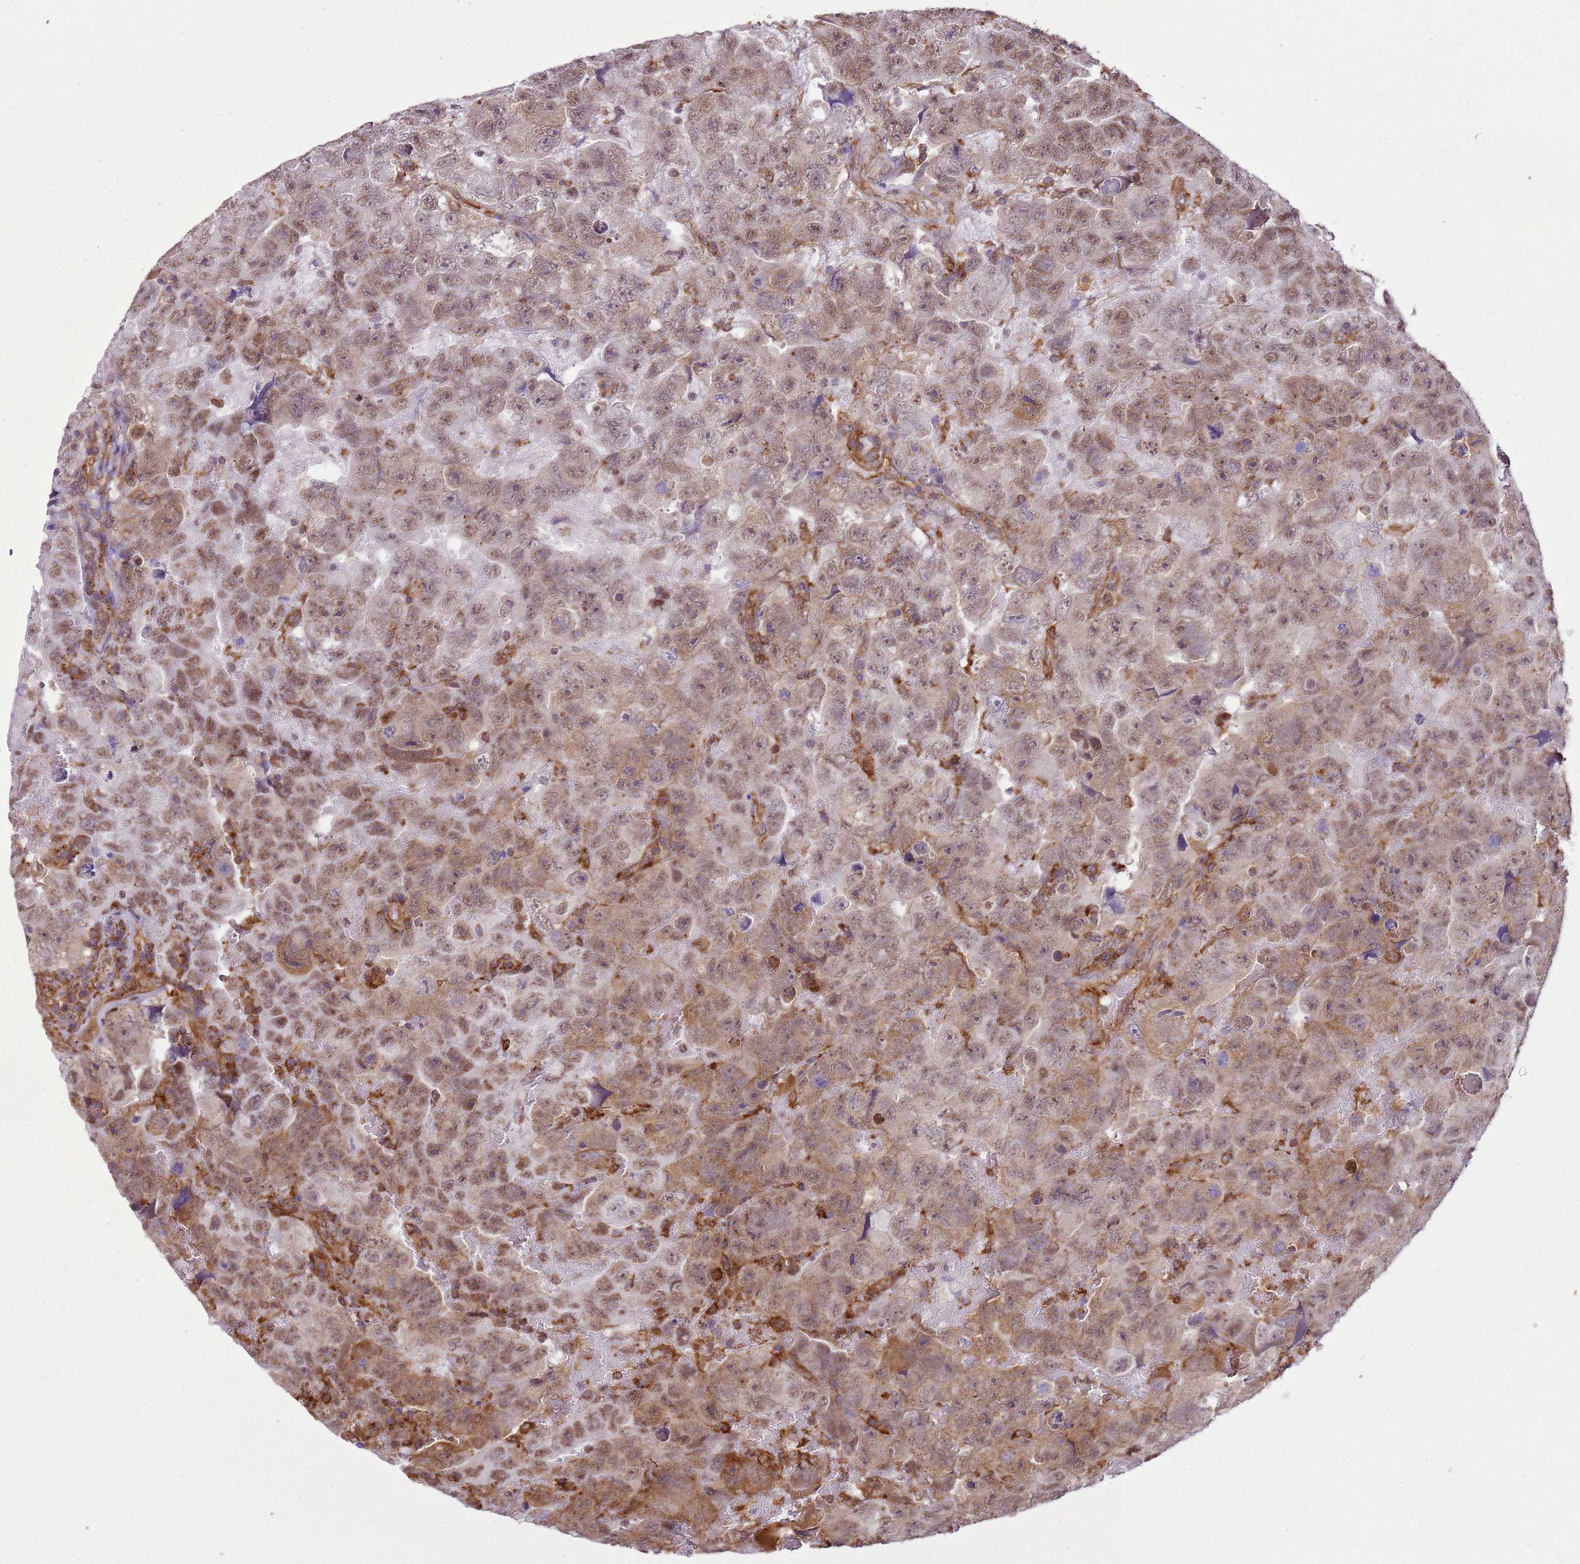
{"staining": {"intensity": "moderate", "quantity": ">75%", "location": "cytoplasmic/membranous,nuclear"}, "tissue": "testis cancer", "cell_type": "Tumor cells", "image_type": "cancer", "snomed": [{"axis": "morphology", "description": "Carcinoma, Embryonal, NOS"}, {"axis": "topography", "description": "Testis"}], "caption": "Human testis embryonal carcinoma stained with a brown dye shows moderate cytoplasmic/membranous and nuclear positive expression in about >75% of tumor cells.", "gene": "GABRE", "patient": {"sex": "male", "age": 45}}